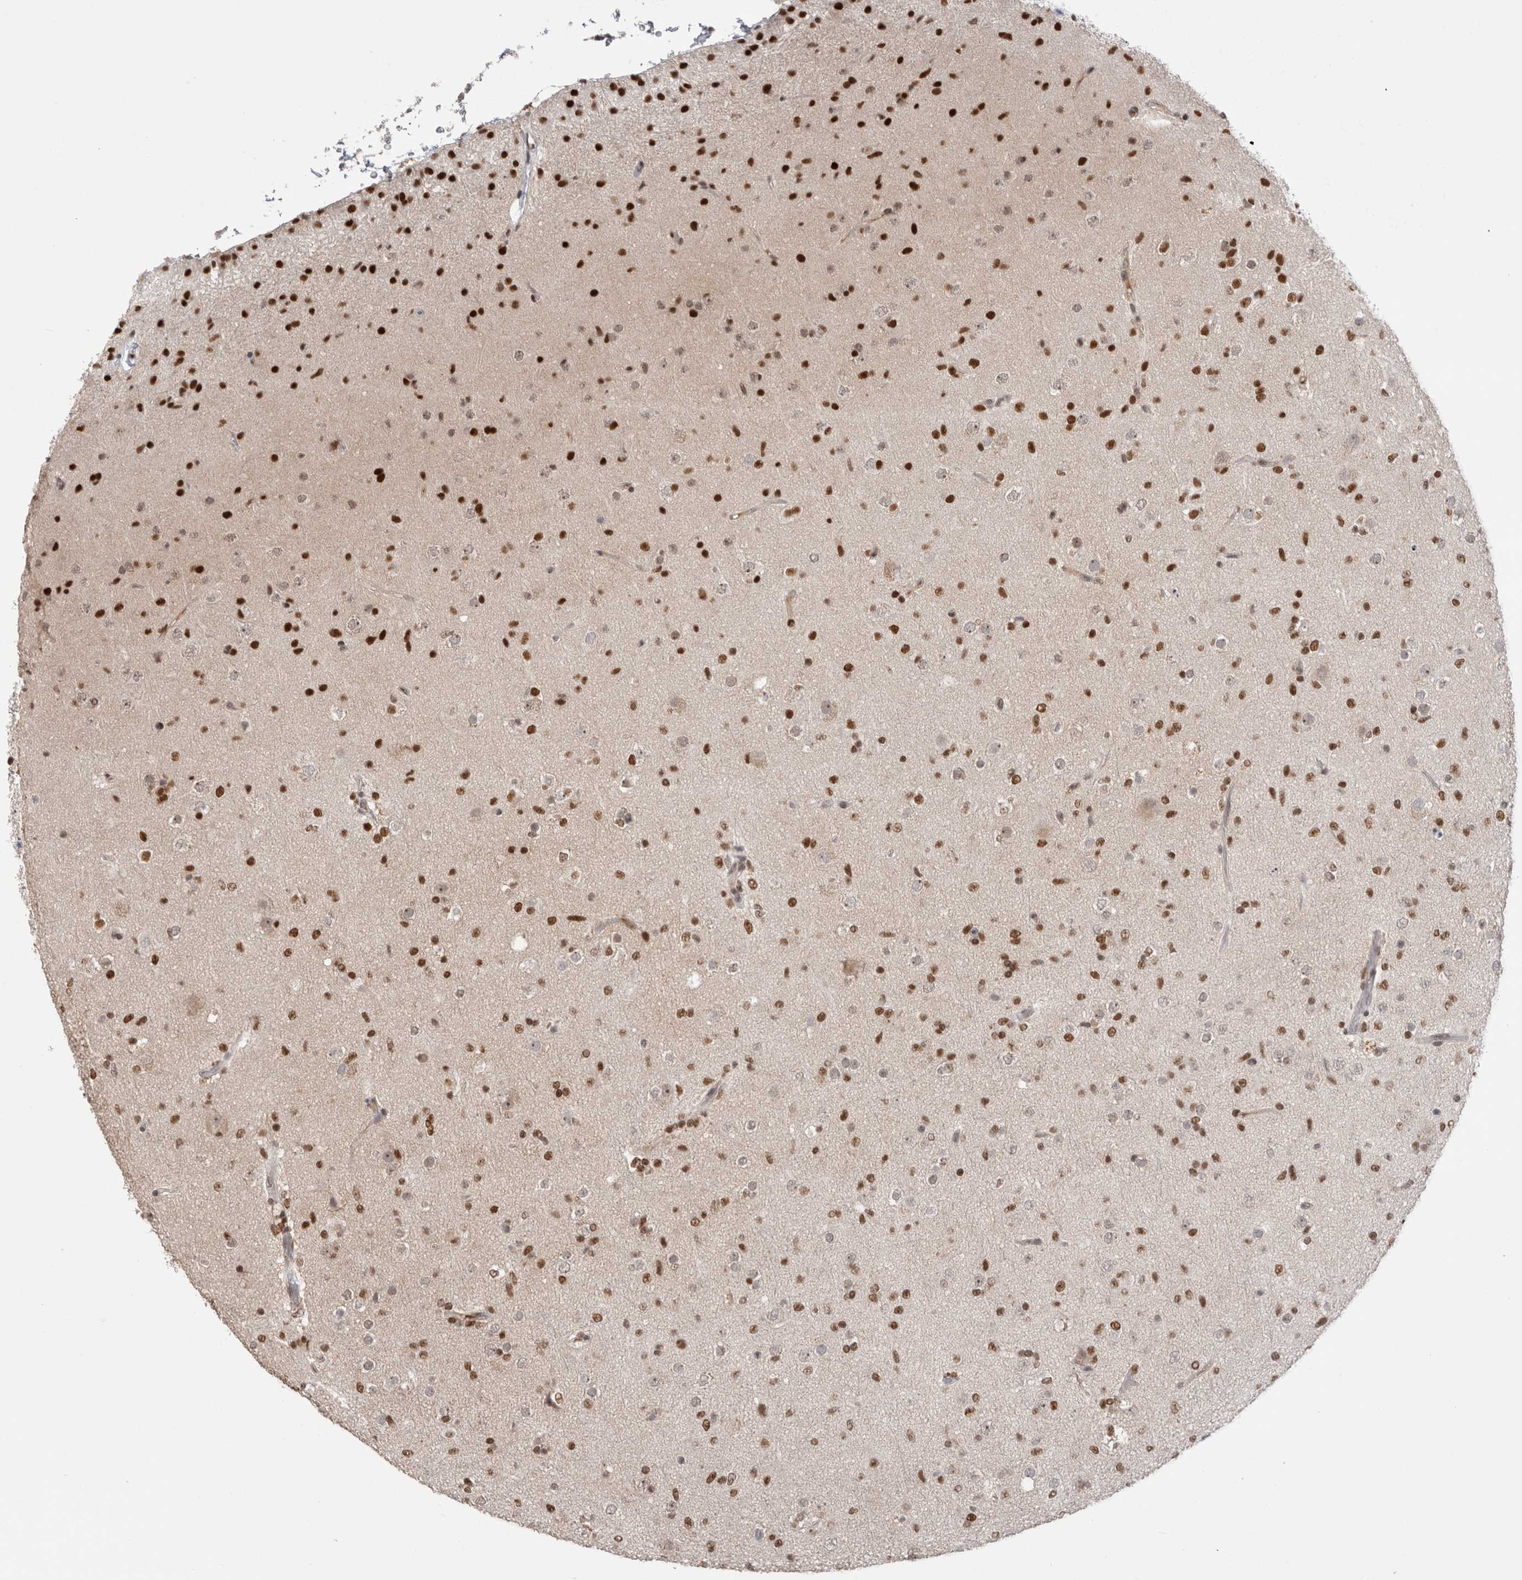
{"staining": {"intensity": "moderate", "quantity": ">75%", "location": "nuclear"}, "tissue": "glioma", "cell_type": "Tumor cells", "image_type": "cancer", "snomed": [{"axis": "morphology", "description": "Glioma, malignant, Low grade"}, {"axis": "topography", "description": "Brain"}], "caption": "Approximately >75% of tumor cells in human low-grade glioma (malignant) show moderate nuclear protein positivity as visualized by brown immunohistochemical staining.", "gene": "ZNF24", "patient": {"sex": "male", "age": 65}}